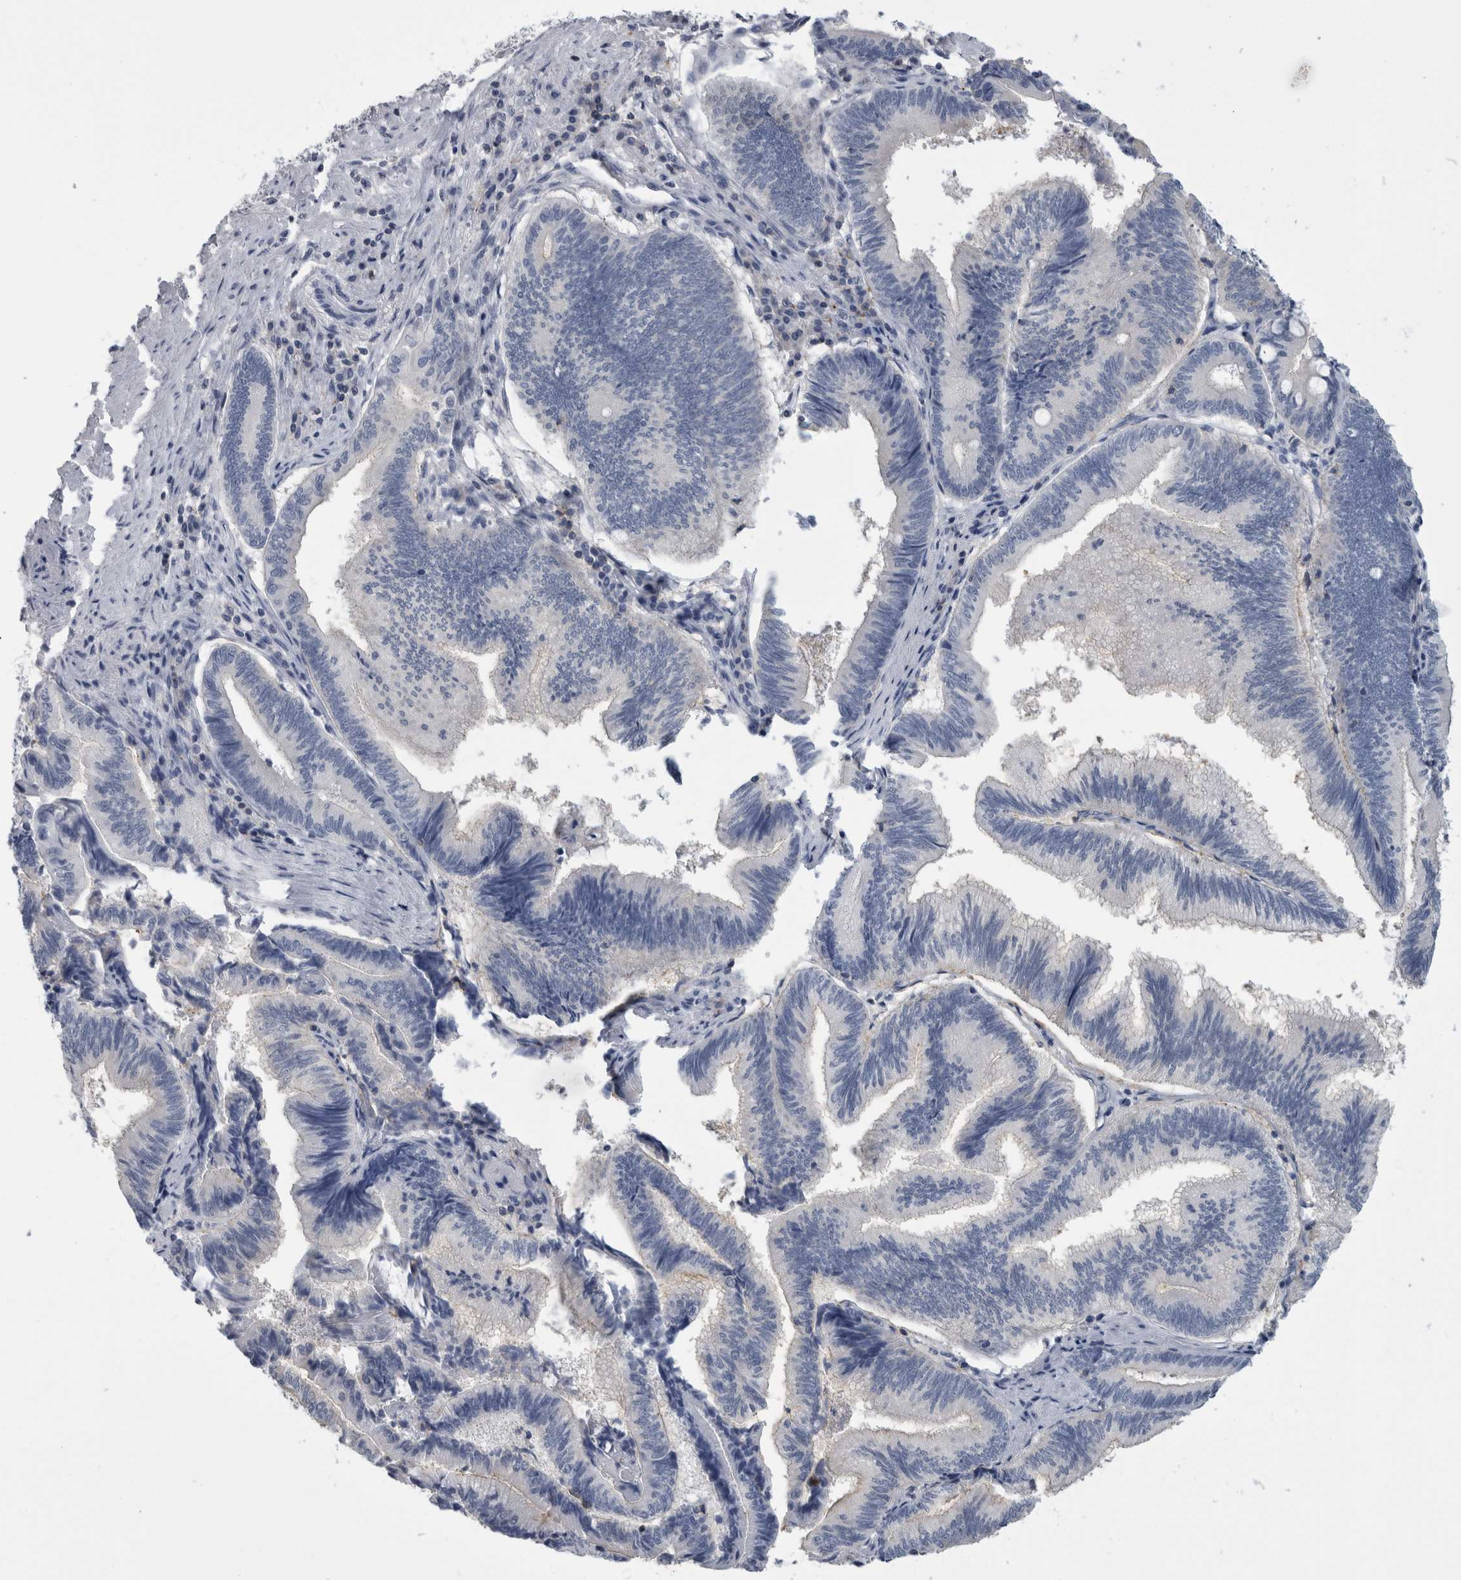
{"staining": {"intensity": "negative", "quantity": "none", "location": "none"}, "tissue": "pancreatic cancer", "cell_type": "Tumor cells", "image_type": "cancer", "snomed": [{"axis": "morphology", "description": "Adenocarcinoma, NOS"}, {"axis": "topography", "description": "Pancreas"}], "caption": "The micrograph reveals no staining of tumor cells in adenocarcinoma (pancreatic).", "gene": "ANKFY1", "patient": {"sex": "male", "age": 82}}